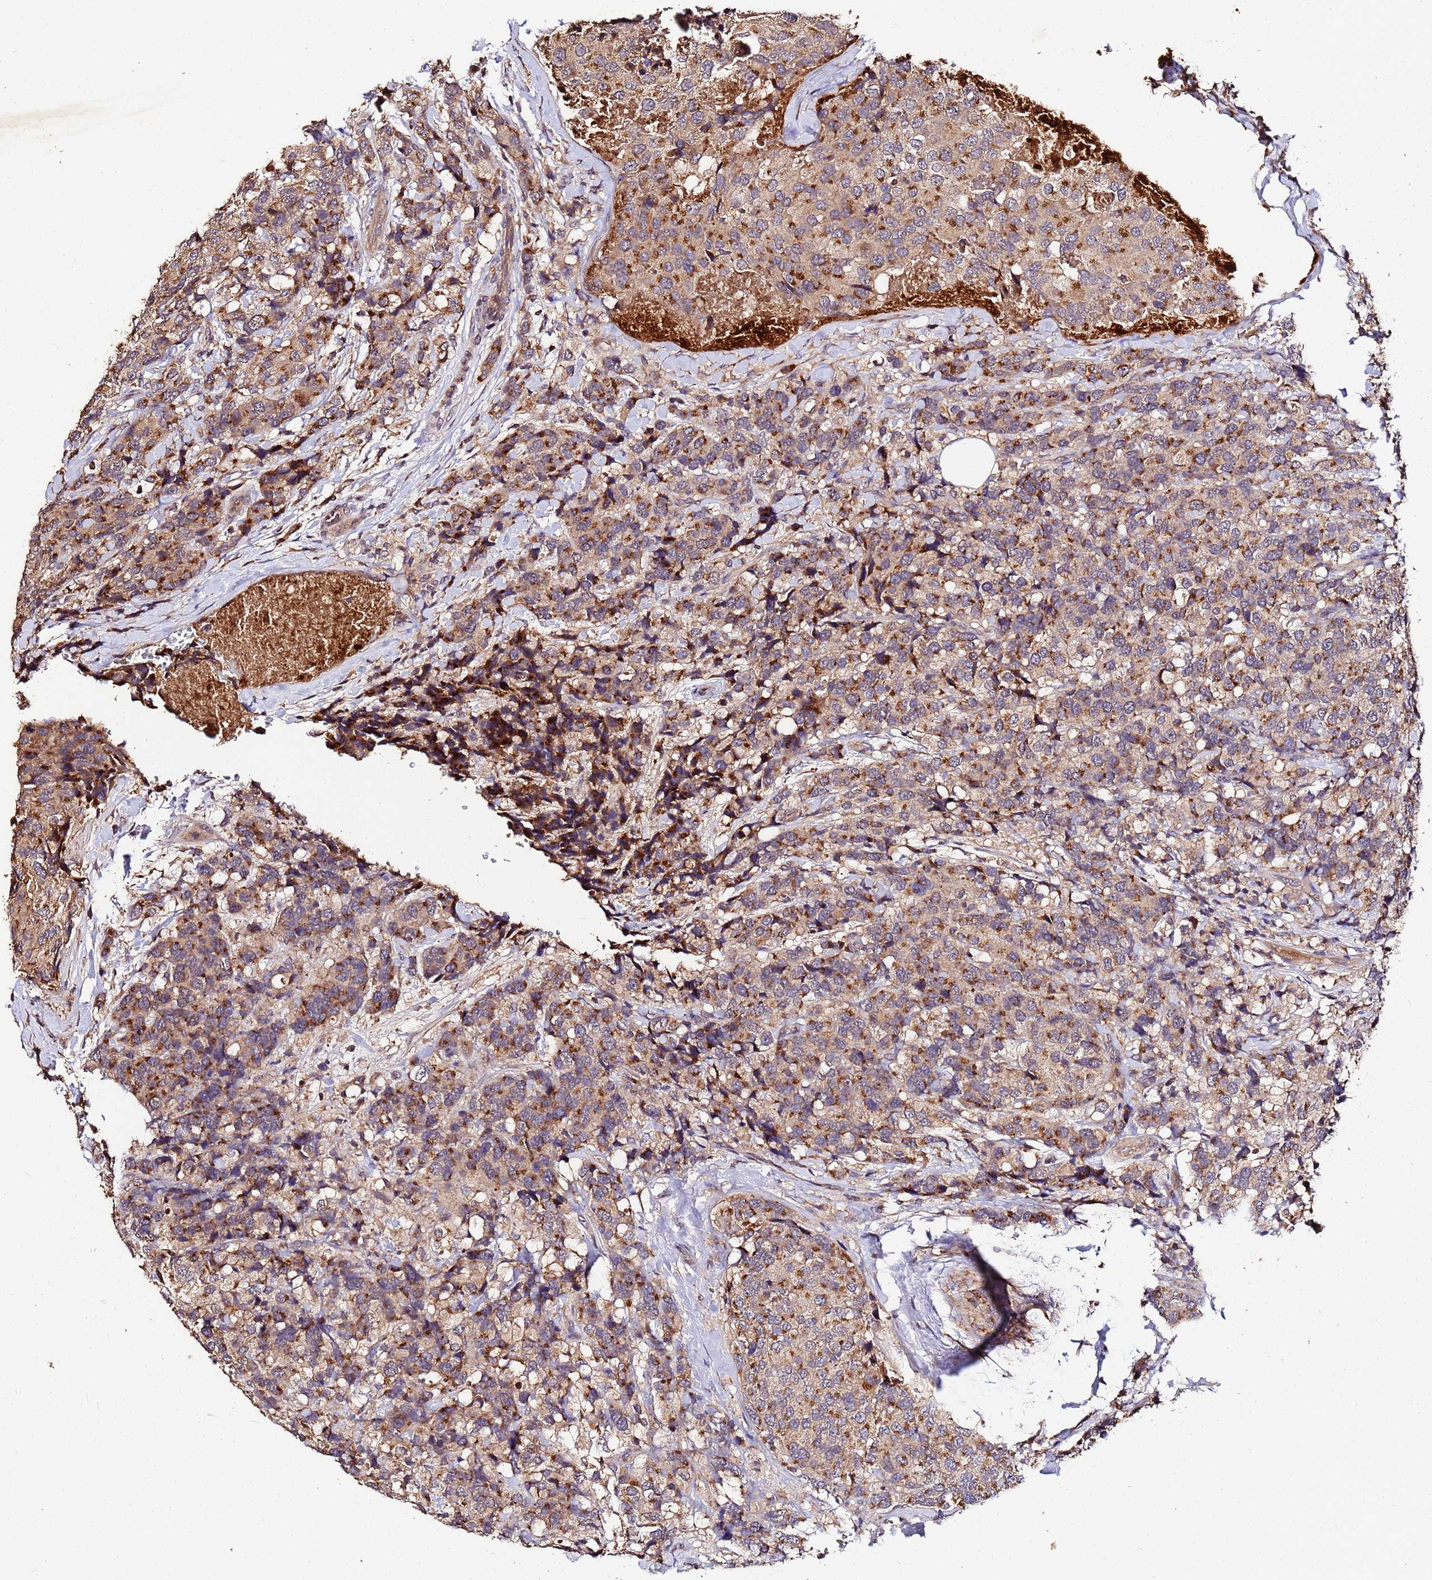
{"staining": {"intensity": "moderate", "quantity": ">75%", "location": "cytoplasmic/membranous"}, "tissue": "breast cancer", "cell_type": "Tumor cells", "image_type": "cancer", "snomed": [{"axis": "morphology", "description": "Lobular carcinoma"}, {"axis": "topography", "description": "Breast"}], "caption": "A micrograph of human breast cancer (lobular carcinoma) stained for a protein reveals moderate cytoplasmic/membranous brown staining in tumor cells. (IHC, brightfield microscopy, high magnification).", "gene": "MTERF1", "patient": {"sex": "female", "age": 59}}